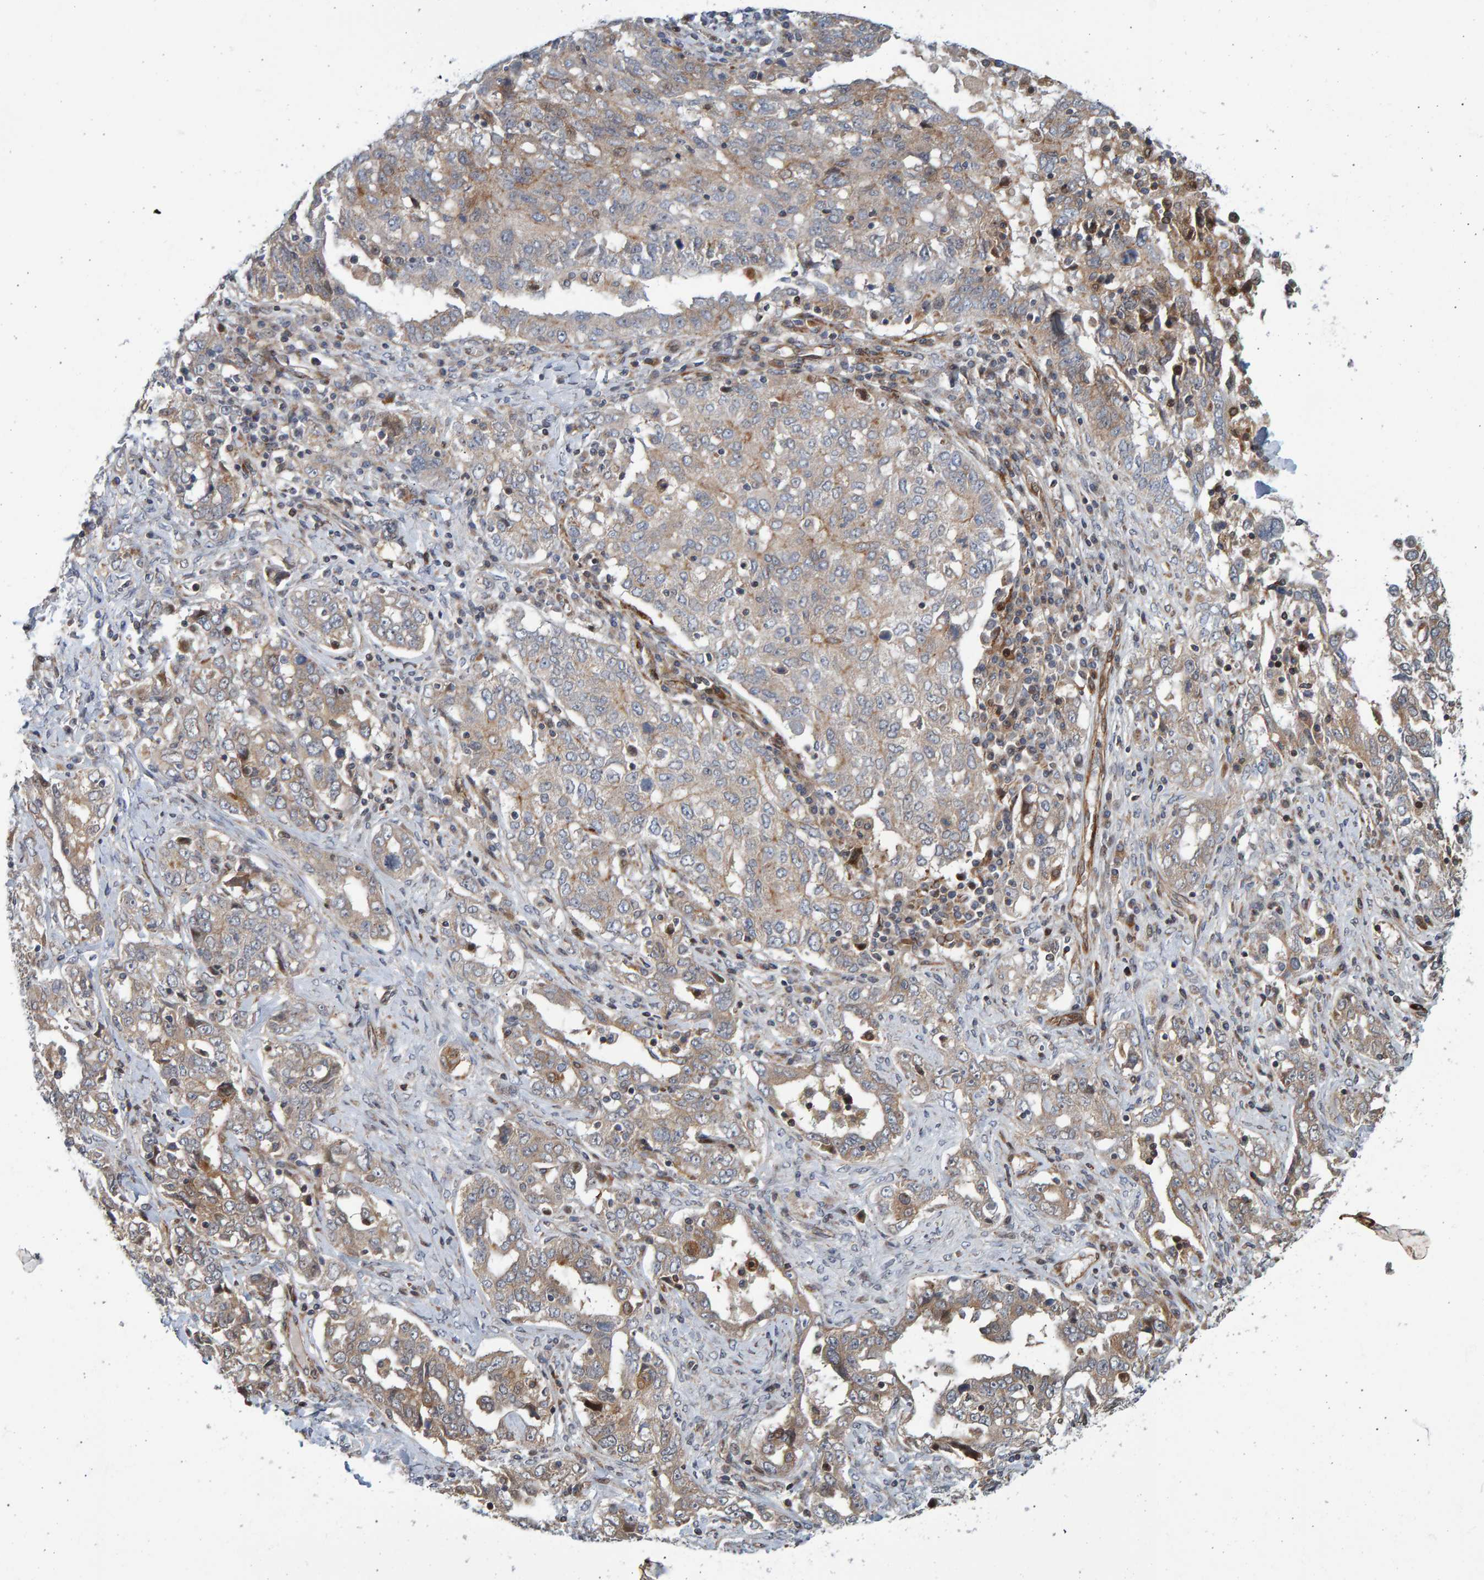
{"staining": {"intensity": "weak", "quantity": "25%-75%", "location": "cytoplasmic/membranous"}, "tissue": "ovarian cancer", "cell_type": "Tumor cells", "image_type": "cancer", "snomed": [{"axis": "morphology", "description": "Carcinoma, endometroid"}, {"axis": "topography", "description": "Ovary"}], "caption": "A micrograph showing weak cytoplasmic/membranous expression in approximately 25%-75% of tumor cells in endometroid carcinoma (ovarian), as visualized by brown immunohistochemical staining.", "gene": "LRBA", "patient": {"sex": "female", "age": 62}}